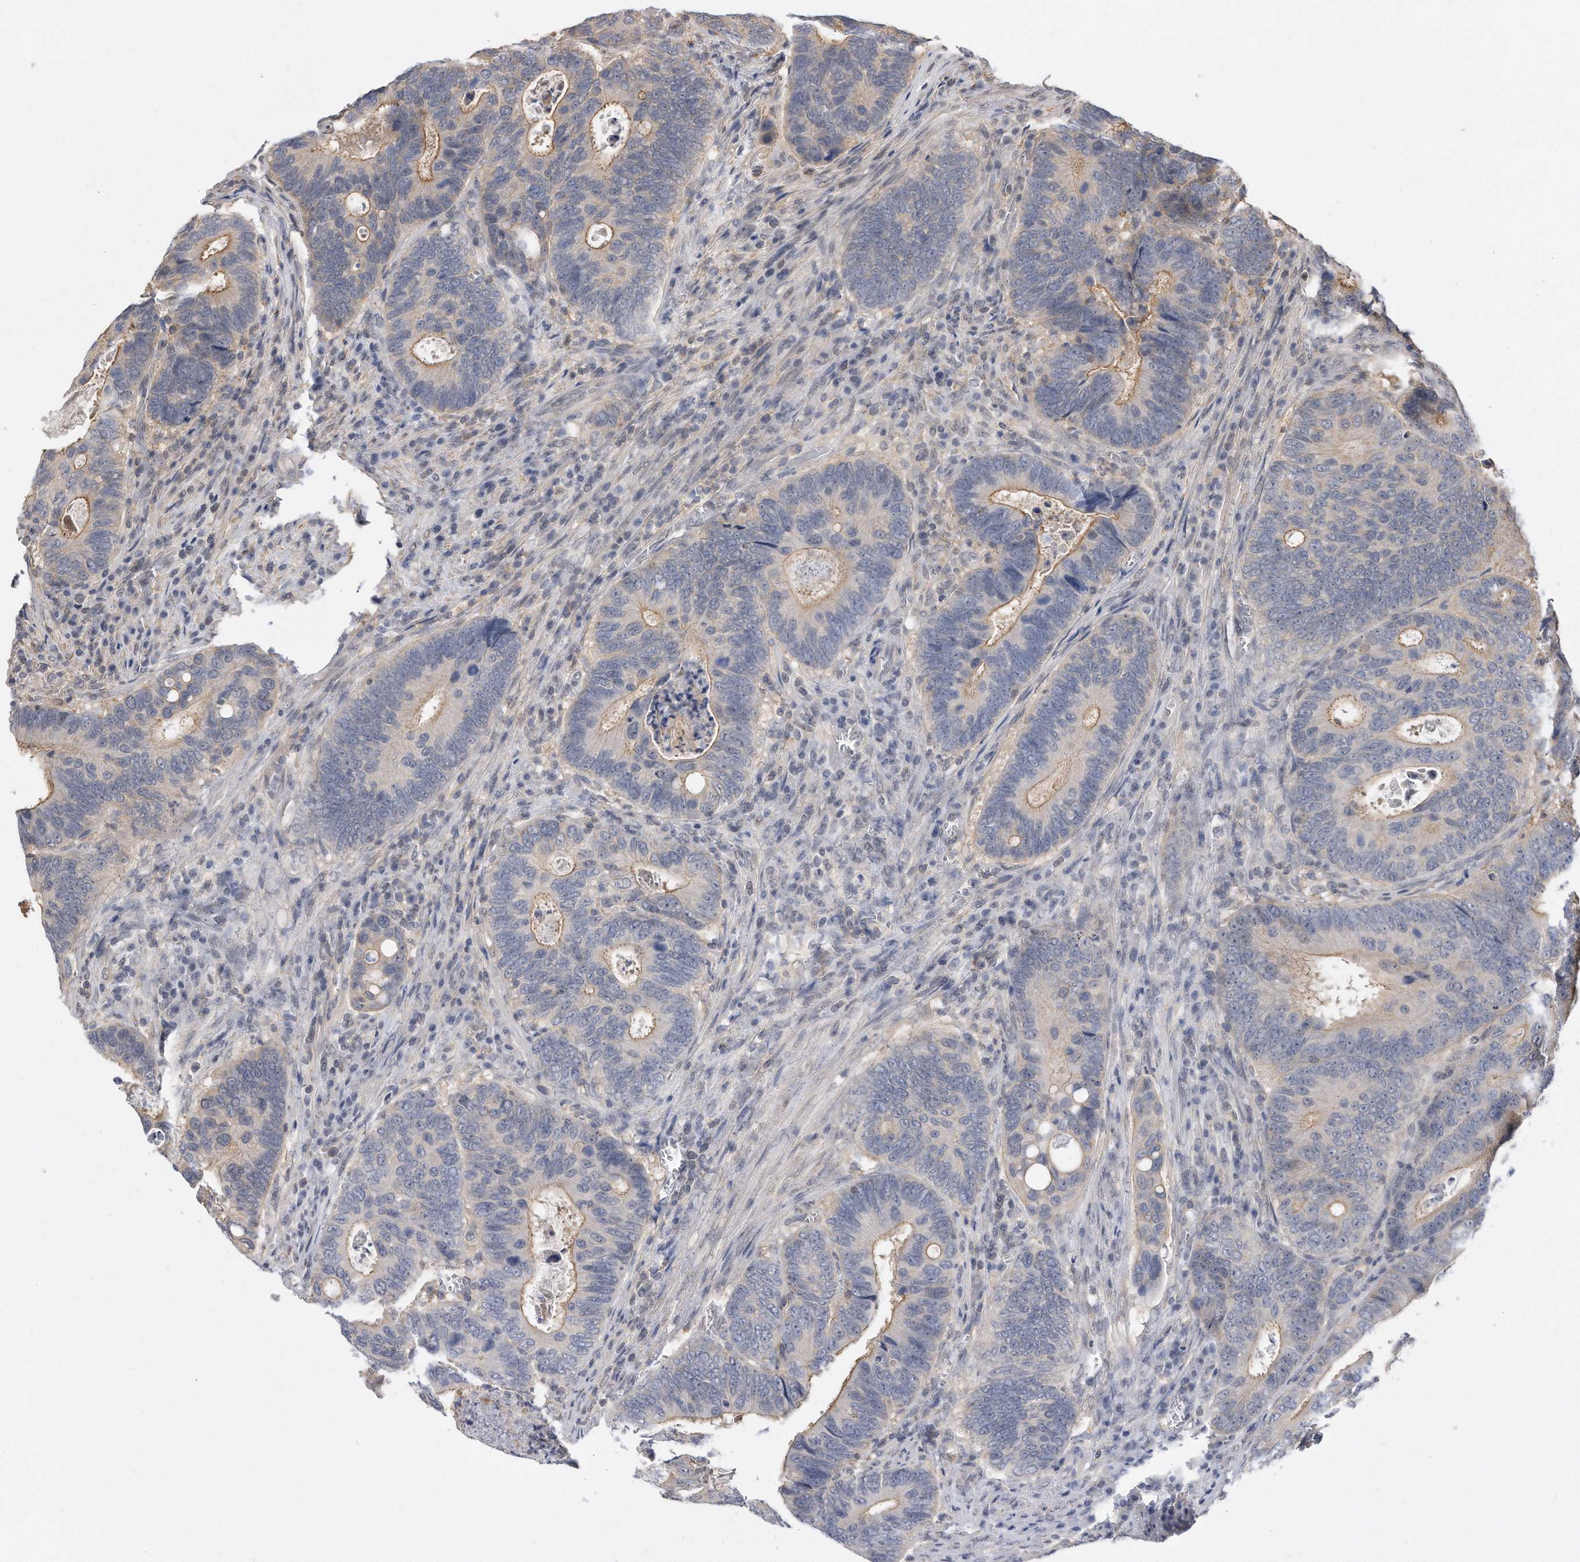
{"staining": {"intensity": "weak", "quantity": "25%-75%", "location": "cytoplasmic/membranous"}, "tissue": "colorectal cancer", "cell_type": "Tumor cells", "image_type": "cancer", "snomed": [{"axis": "morphology", "description": "Adenocarcinoma, NOS"}, {"axis": "topography", "description": "Colon"}], "caption": "Protein staining demonstrates weak cytoplasmic/membranous expression in approximately 25%-75% of tumor cells in colorectal adenocarcinoma. (DAB IHC with brightfield microscopy, high magnification).", "gene": "TCP1", "patient": {"sex": "male", "age": 72}}